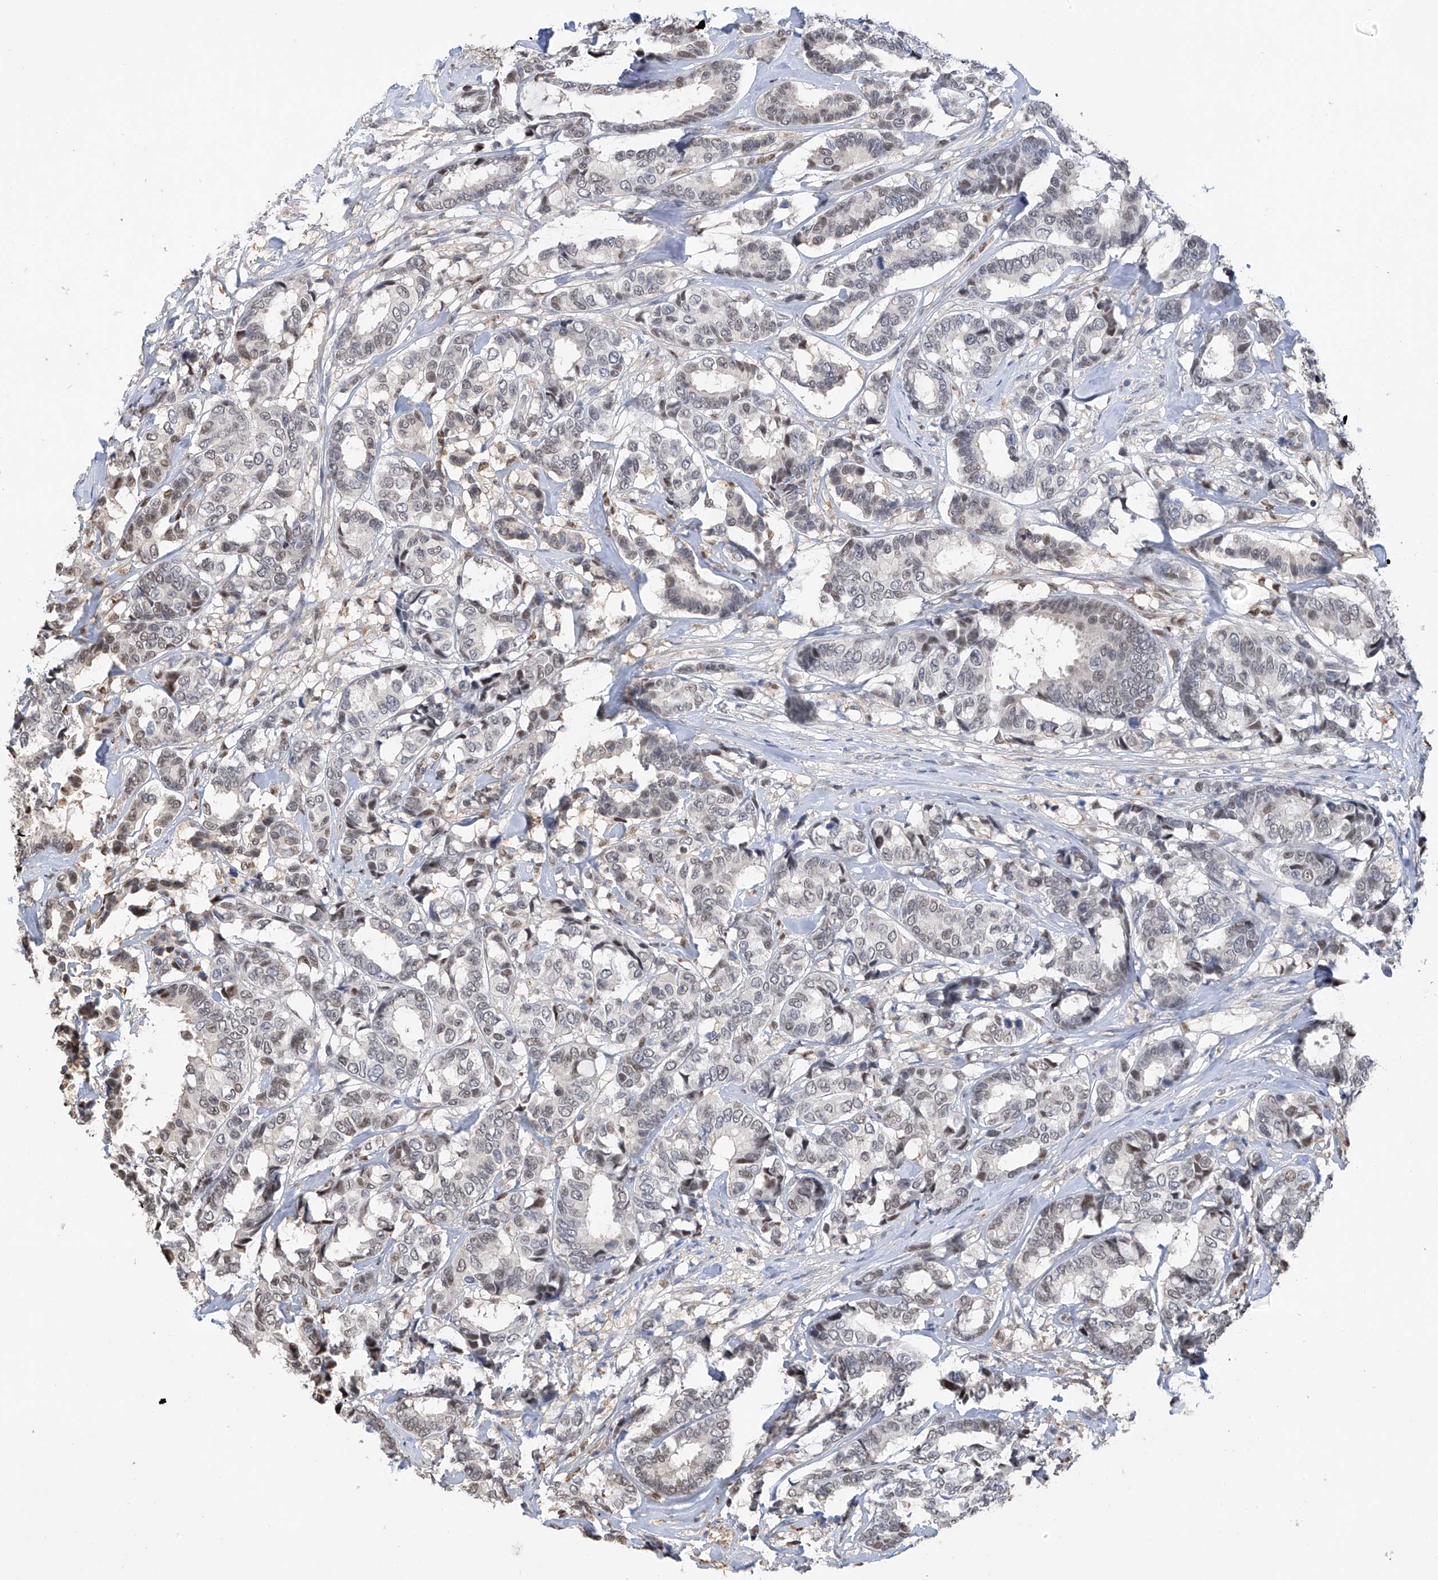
{"staining": {"intensity": "weak", "quantity": "<25%", "location": "nuclear"}, "tissue": "breast cancer", "cell_type": "Tumor cells", "image_type": "cancer", "snomed": [{"axis": "morphology", "description": "Duct carcinoma"}, {"axis": "topography", "description": "Breast"}], "caption": "DAB immunohistochemical staining of invasive ductal carcinoma (breast) shows no significant staining in tumor cells. (Stains: DAB (3,3'-diaminobenzidine) immunohistochemistry (IHC) with hematoxylin counter stain, Microscopy: brightfield microscopy at high magnification).", "gene": "PMM1", "patient": {"sex": "female", "age": 87}}